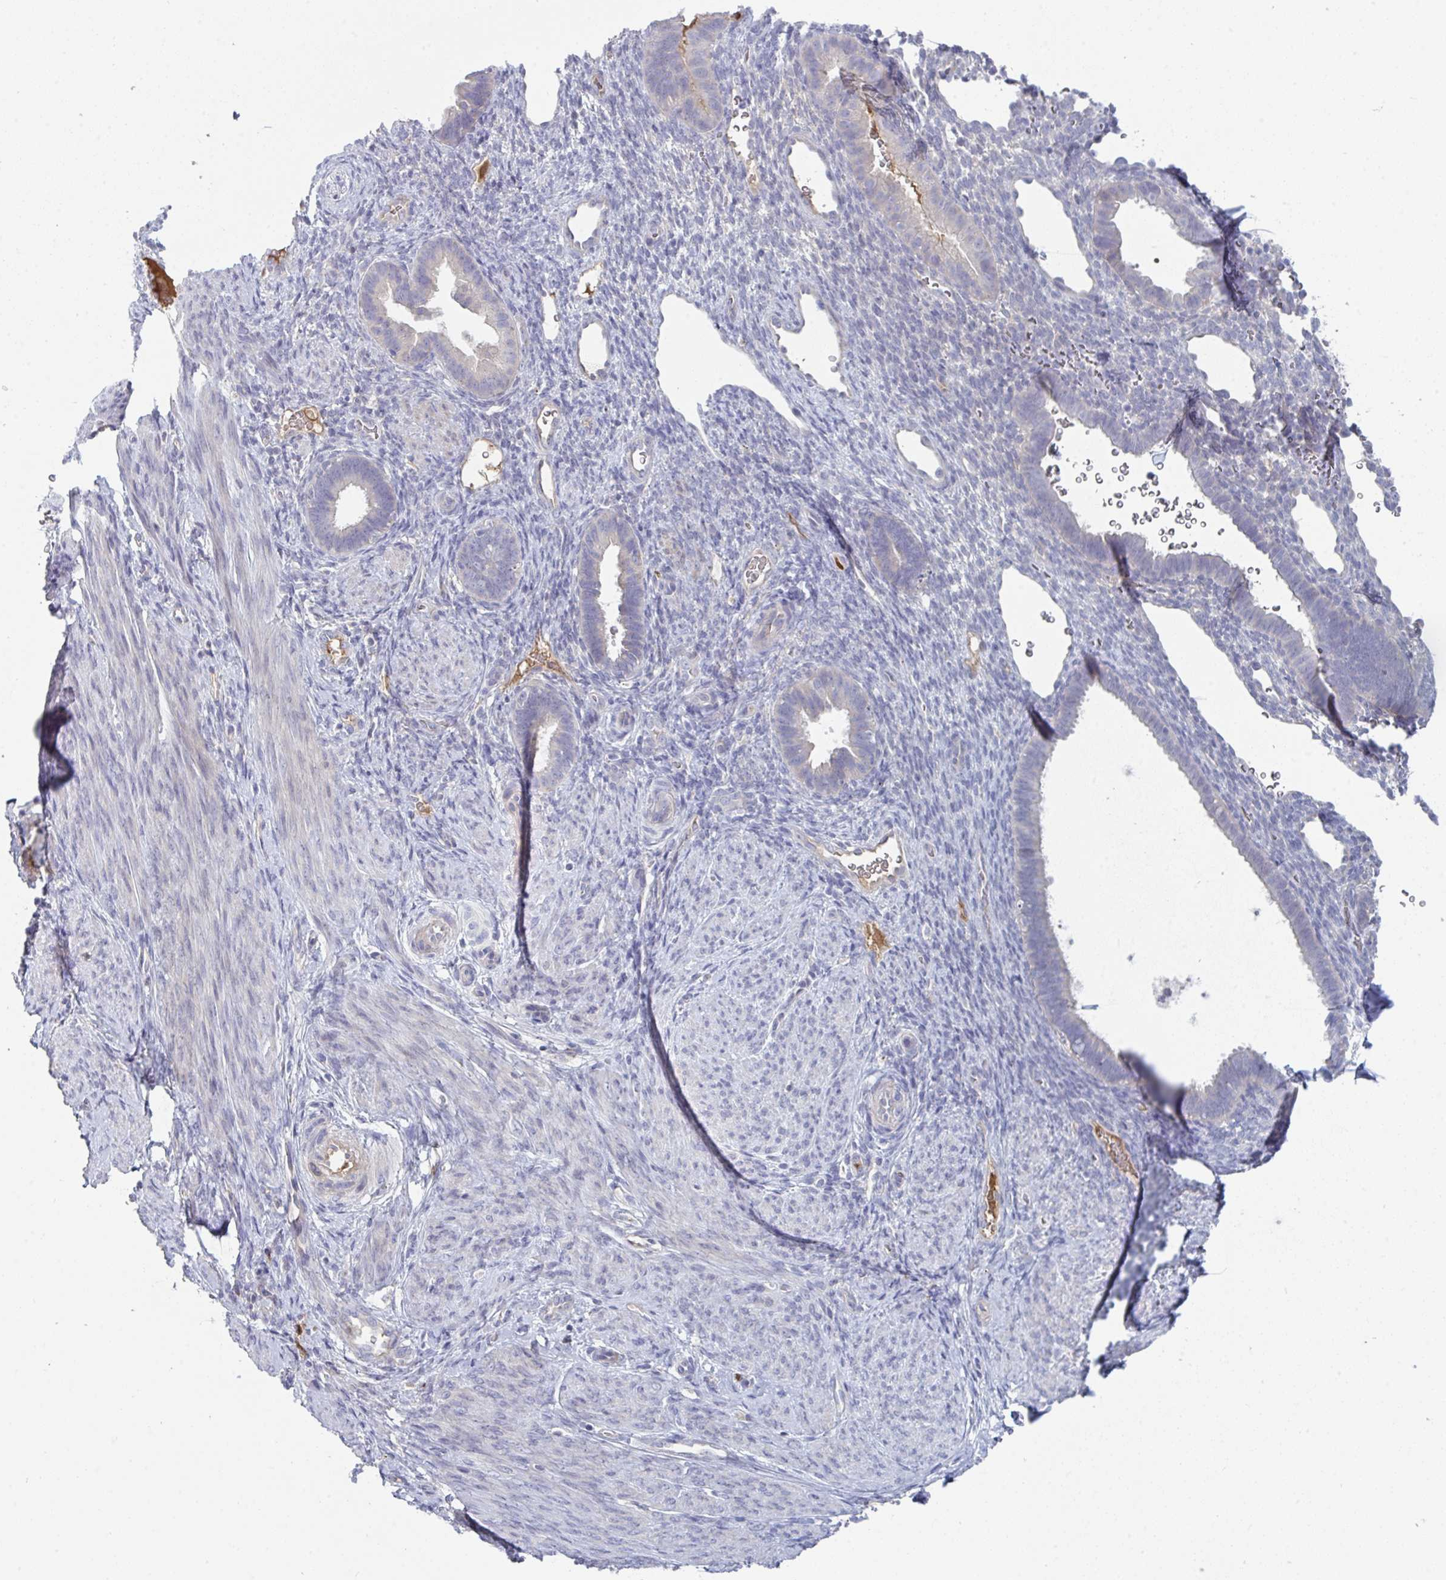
{"staining": {"intensity": "negative", "quantity": "none", "location": "none"}, "tissue": "endometrium", "cell_type": "Cells in endometrial stroma", "image_type": "normal", "snomed": [{"axis": "morphology", "description": "Normal tissue, NOS"}, {"axis": "topography", "description": "Endometrium"}], "caption": "Immunohistochemistry image of unremarkable endometrium: endometrium stained with DAB (3,3'-diaminobenzidine) displays no significant protein staining in cells in endometrial stroma.", "gene": "HGFAC", "patient": {"sex": "female", "age": 34}}